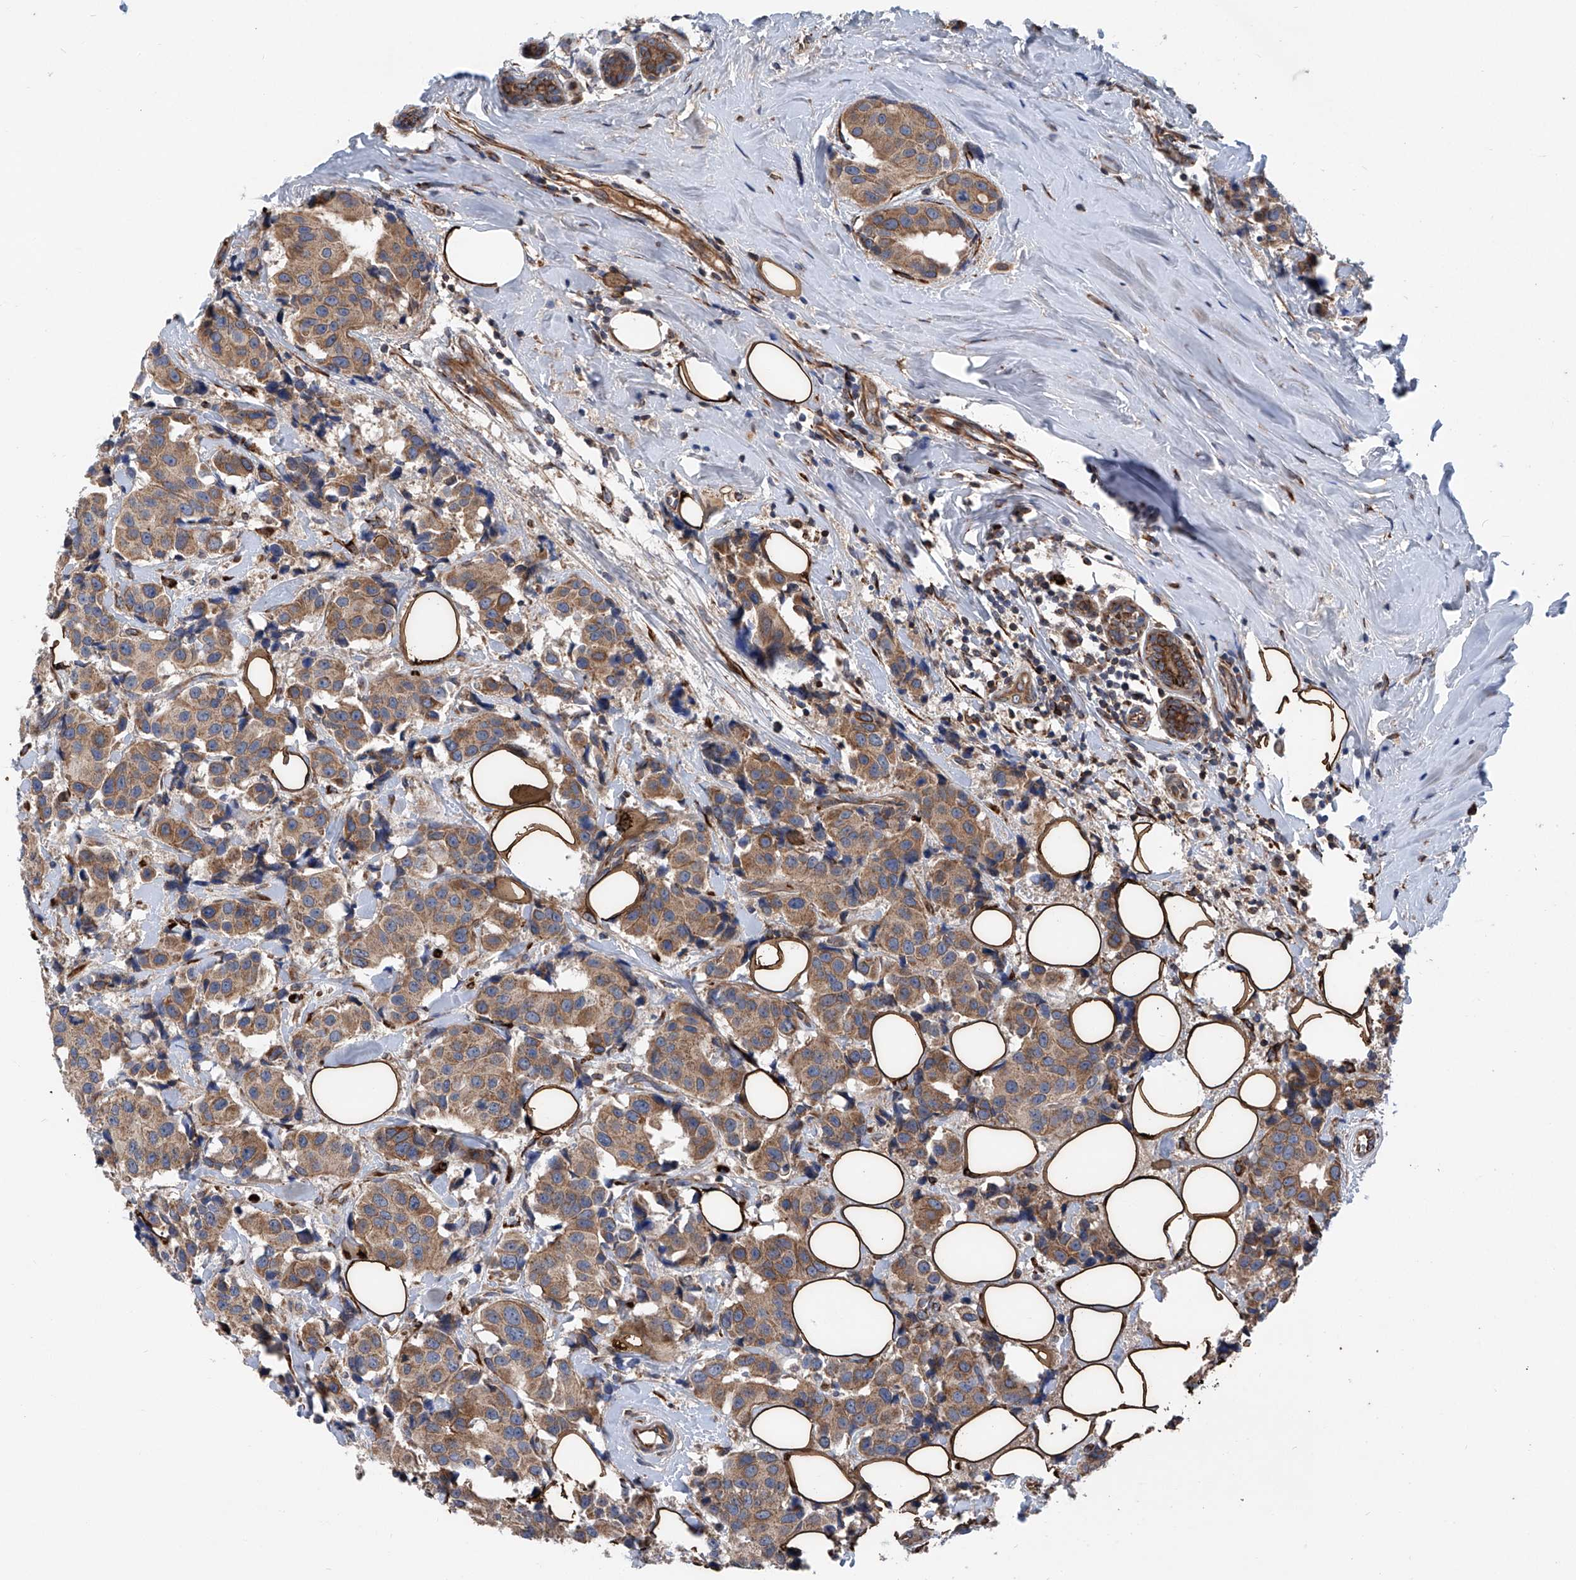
{"staining": {"intensity": "moderate", "quantity": ">75%", "location": "cytoplasmic/membranous"}, "tissue": "breast cancer", "cell_type": "Tumor cells", "image_type": "cancer", "snomed": [{"axis": "morphology", "description": "Normal tissue, NOS"}, {"axis": "morphology", "description": "Duct carcinoma"}, {"axis": "topography", "description": "Breast"}], "caption": "Invasive ductal carcinoma (breast) stained with a brown dye demonstrates moderate cytoplasmic/membranous positive expression in approximately >75% of tumor cells.", "gene": "ASCC3", "patient": {"sex": "female", "age": 39}}